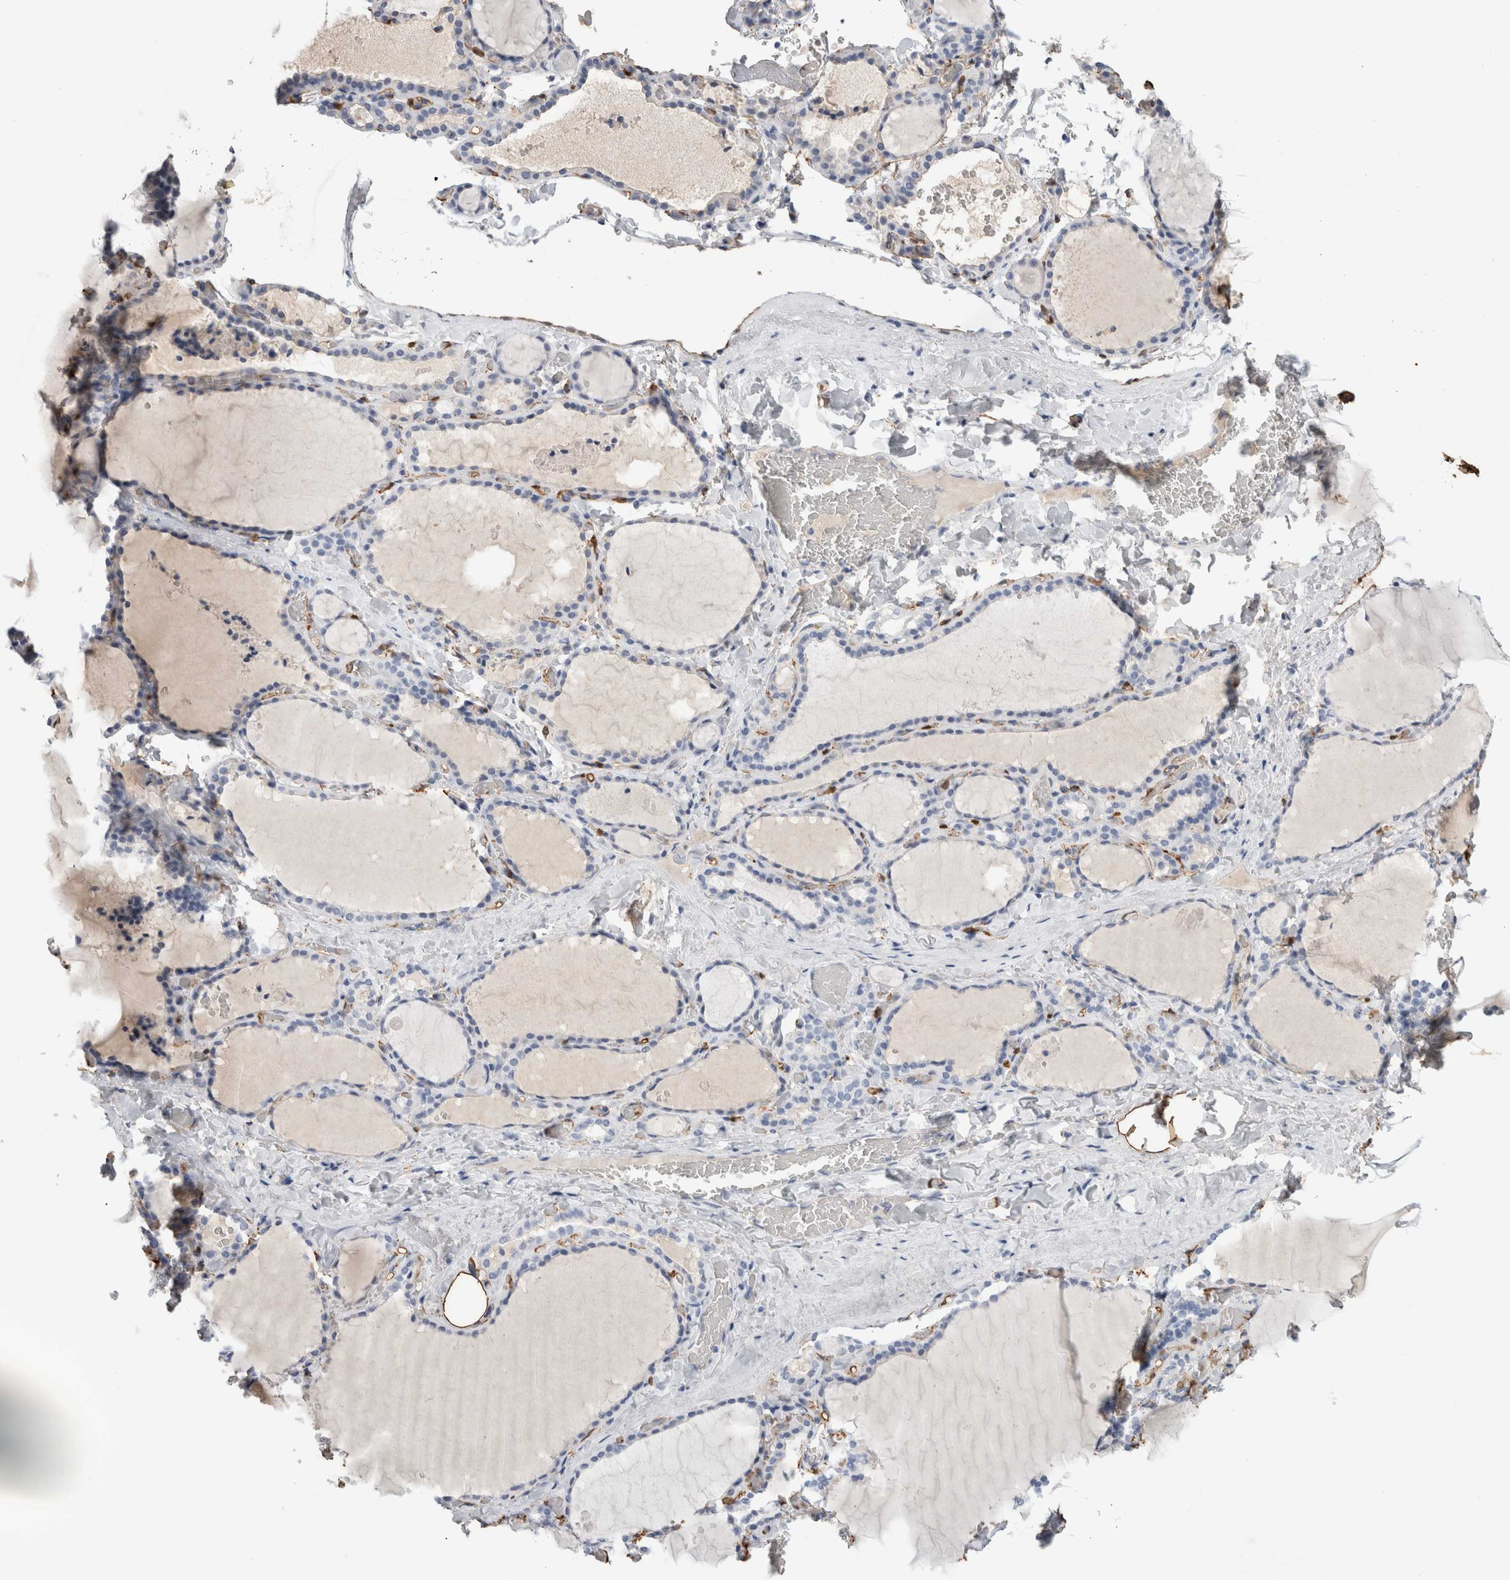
{"staining": {"intensity": "negative", "quantity": "none", "location": "none"}, "tissue": "thyroid gland", "cell_type": "Glandular cells", "image_type": "normal", "snomed": [{"axis": "morphology", "description": "Normal tissue, NOS"}, {"axis": "topography", "description": "Thyroid gland"}], "caption": "A high-resolution micrograph shows IHC staining of unremarkable thyroid gland, which shows no significant positivity in glandular cells.", "gene": "FABP4", "patient": {"sex": "female", "age": 22}}